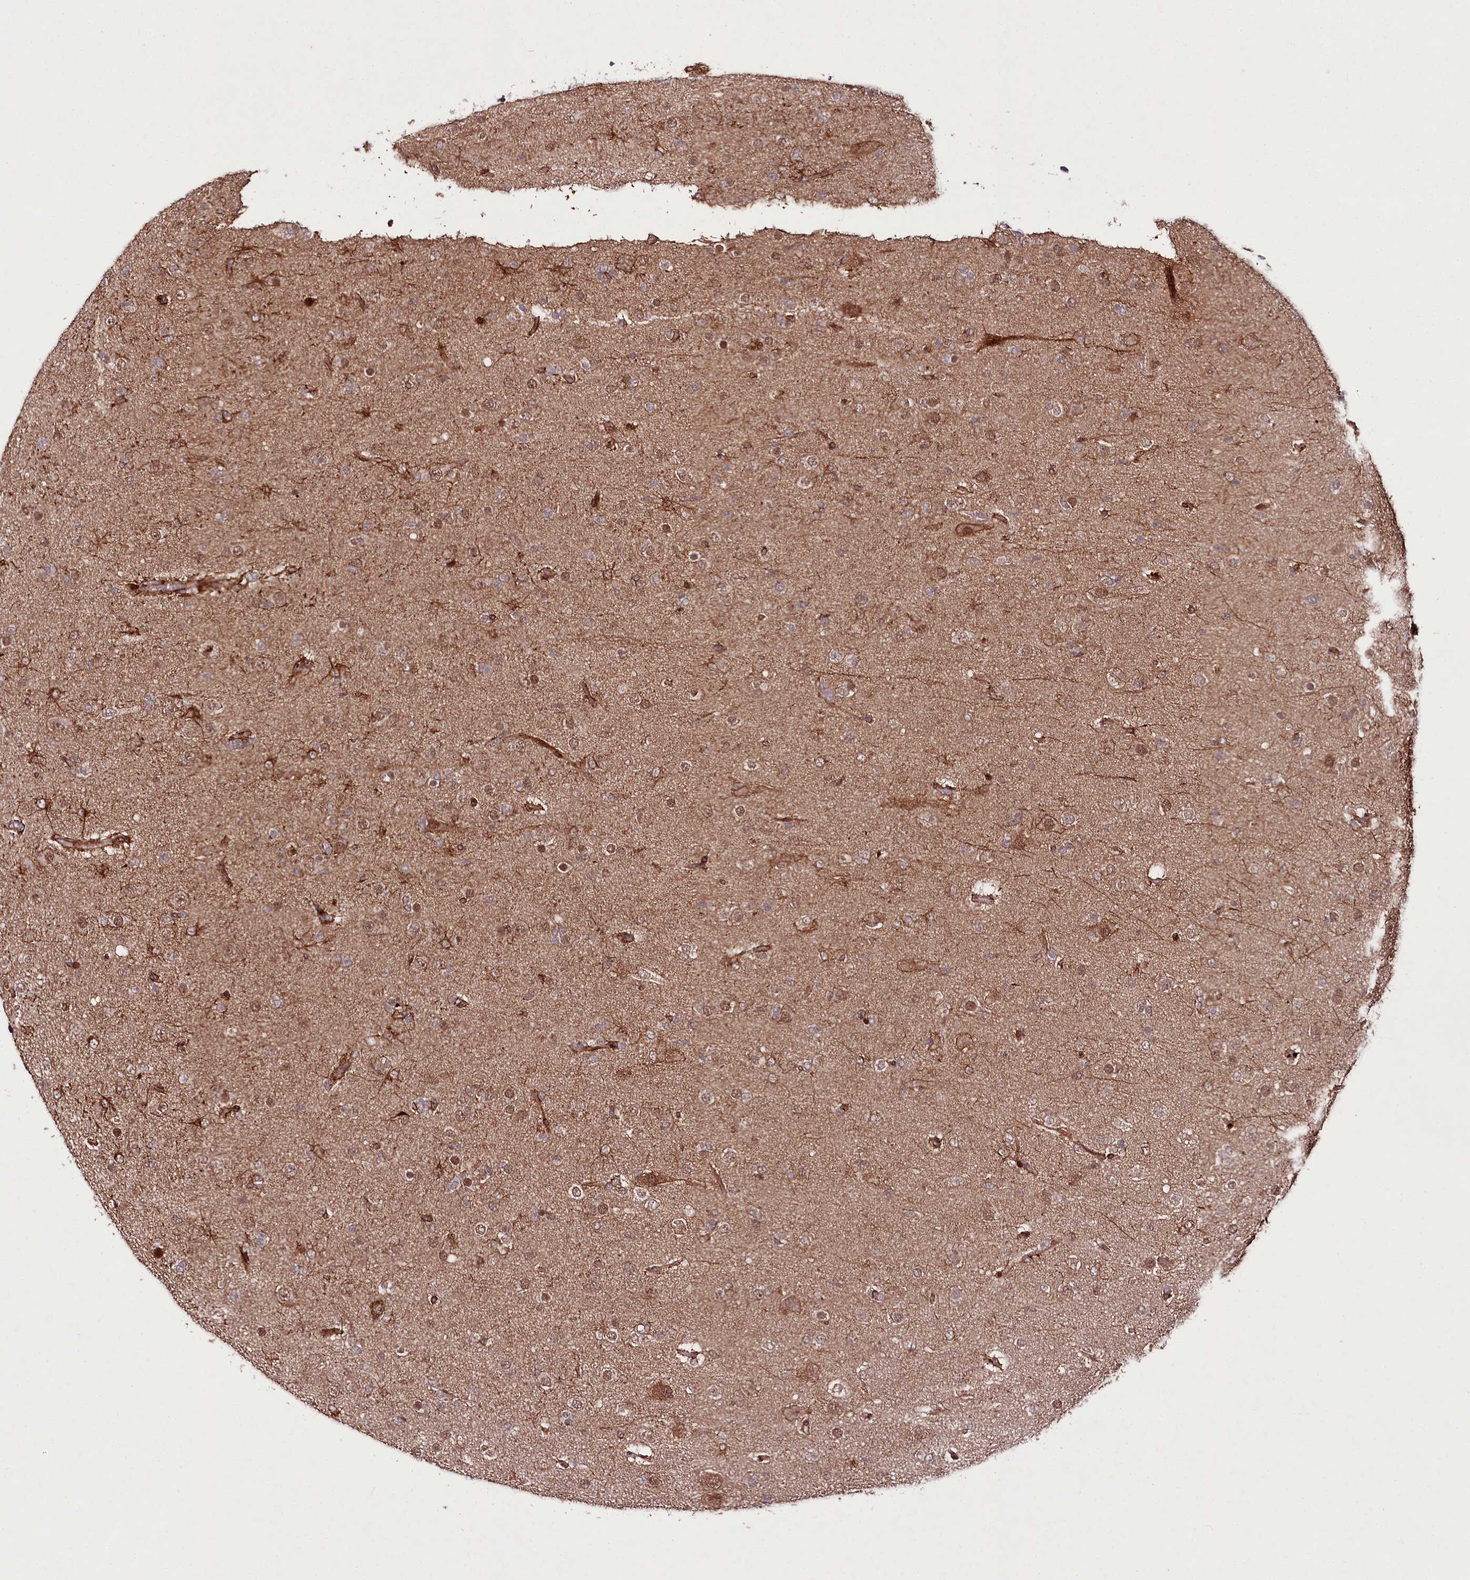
{"staining": {"intensity": "moderate", "quantity": "25%-75%", "location": "cytoplasmic/membranous,nuclear"}, "tissue": "glioma", "cell_type": "Tumor cells", "image_type": "cancer", "snomed": [{"axis": "morphology", "description": "Glioma, malignant, Low grade"}, {"axis": "topography", "description": "Brain"}], "caption": "Tumor cells demonstrate medium levels of moderate cytoplasmic/membranous and nuclear expression in about 25%-75% of cells in human malignant glioma (low-grade).", "gene": "PHLDB1", "patient": {"sex": "male", "age": 65}}